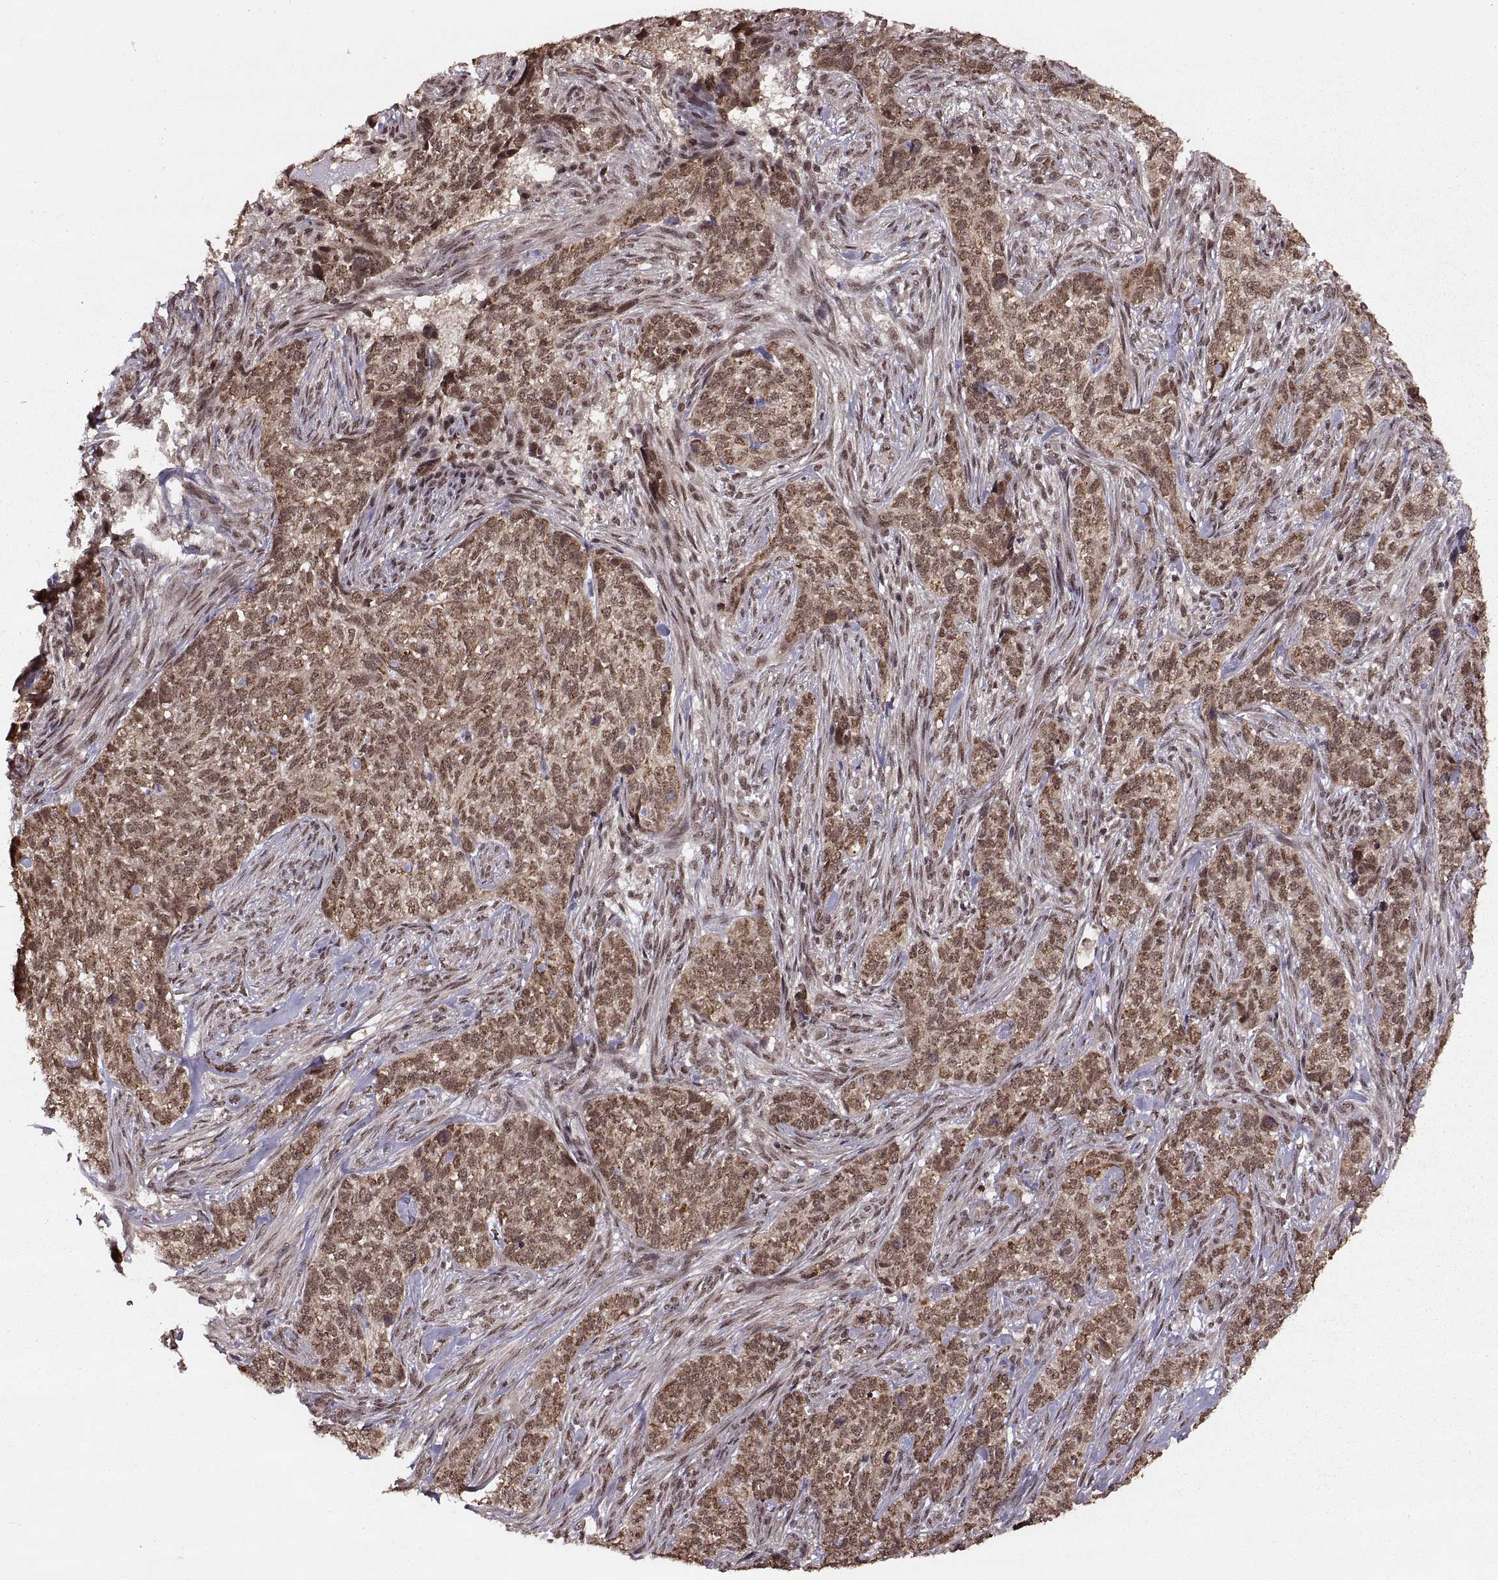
{"staining": {"intensity": "moderate", "quantity": ">75%", "location": "cytoplasmic/membranous,nuclear"}, "tissue": "skin cancer", "cell_type": "Tumor cells", "image_type": "cancer", "snomed": [{"axis": "morphology", "description": "Basal cell carcinoma"}, {"axis": "topography", "description": "Skin"}], "caption": "Brown immunohistochemical staining in basal cell carcinoma (skin) exhibits moderate cytoplasmic/membranous and nuclear positivity in approximately >75% of tumor cells.", "gene": "RFT1", "patient": {"sex": "female", "age": 69}}